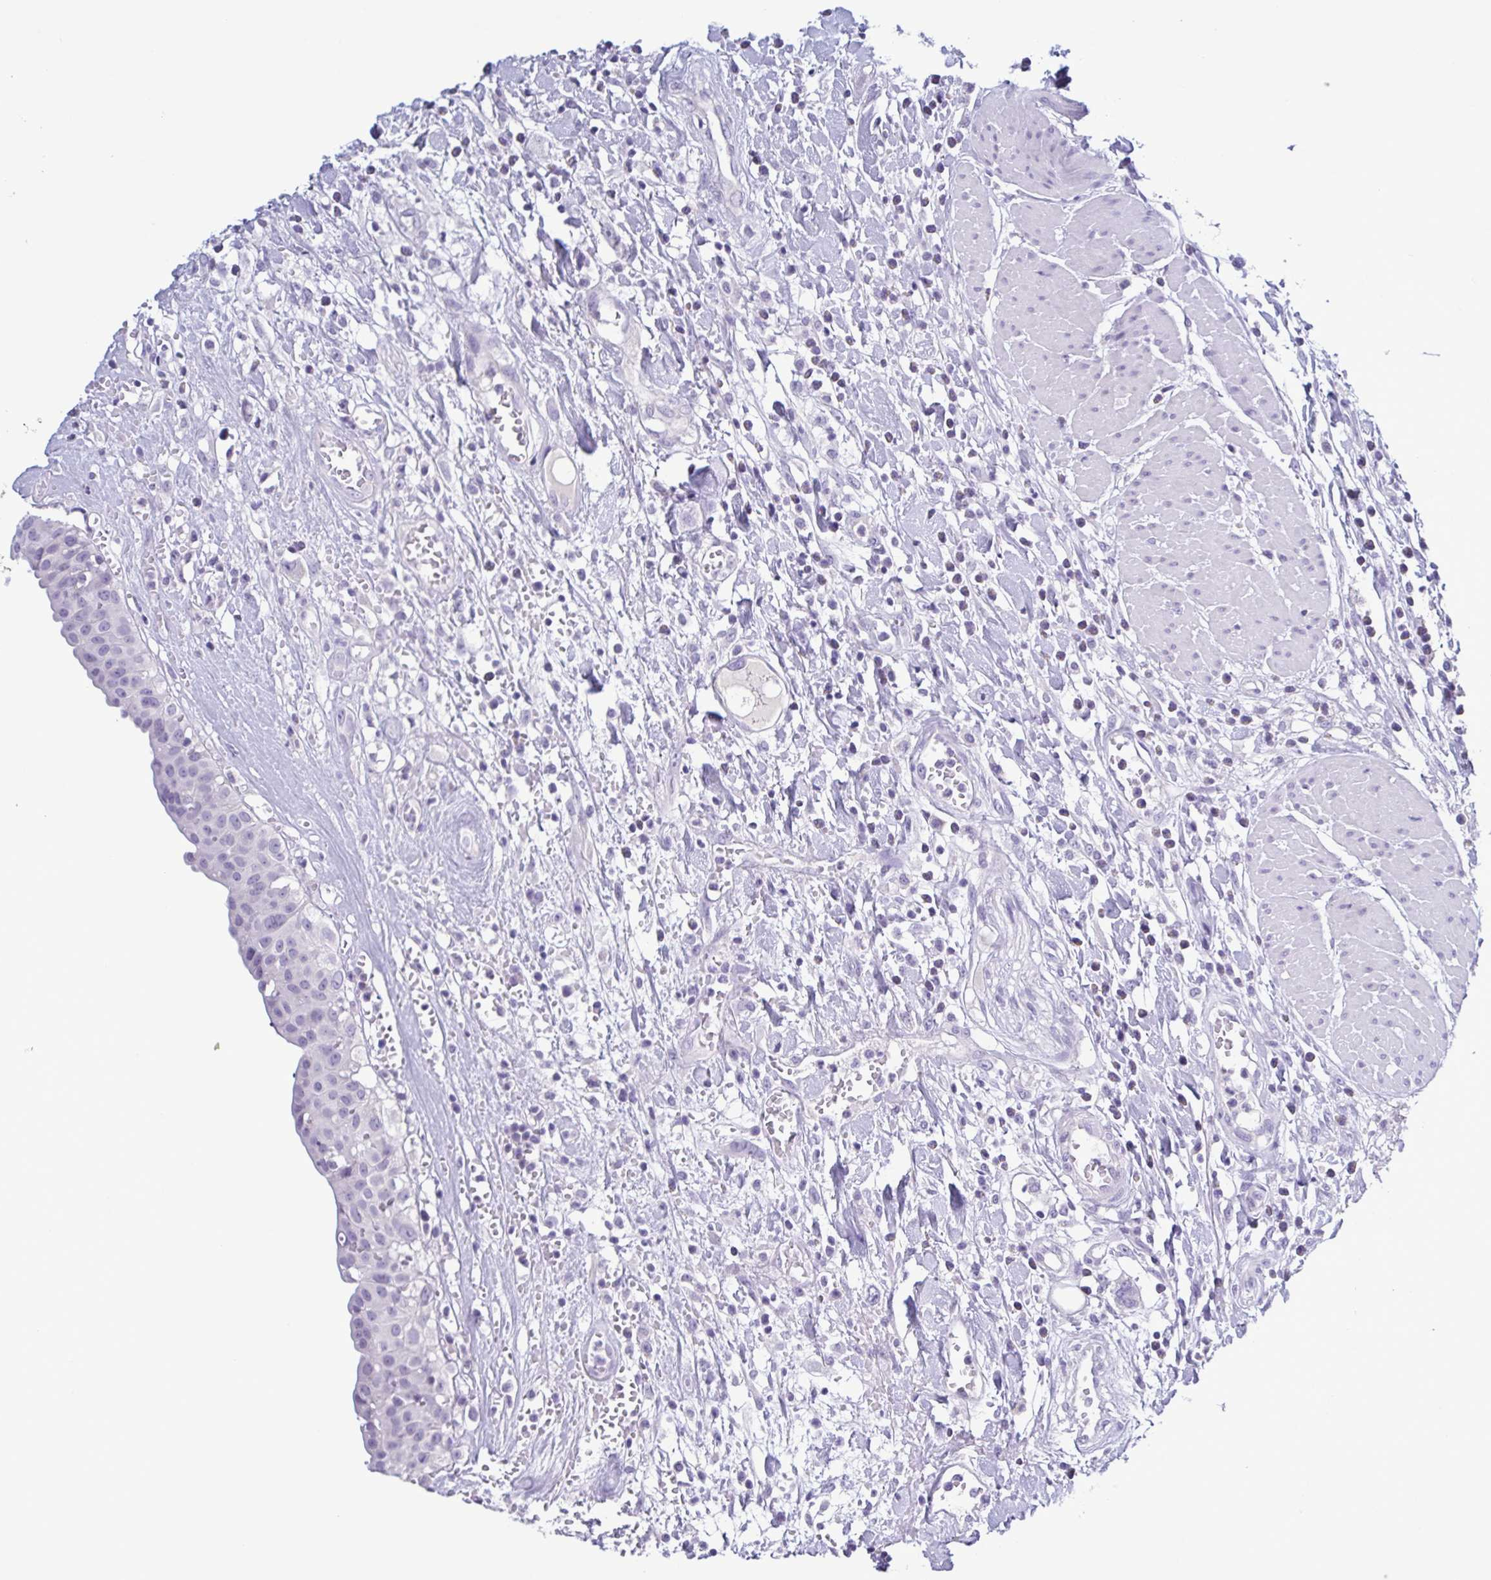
{"staining": {"intensity": "negative", "quantity": "none", "location": "none"}, "tissue": "urinary bladder", "cell_type": "Urothelial cells", "image_type": "normal", "snomed": [{"axis": "morphology", "description": "Normal tissue, NOS"}, {"axis": "topography", "description": "Urinary bladder"}], "caption": "Protein analysis of benign urinary bladder reveals no significant expression in urothelial cells. The staining was performed using DAB to visualize the protein expression in brown, while the nuclei were stained in blue with hematoxylin (Magnification: 20x).", "gene": "INAFM1", "patient": {"sex": "male", "age": 64}}